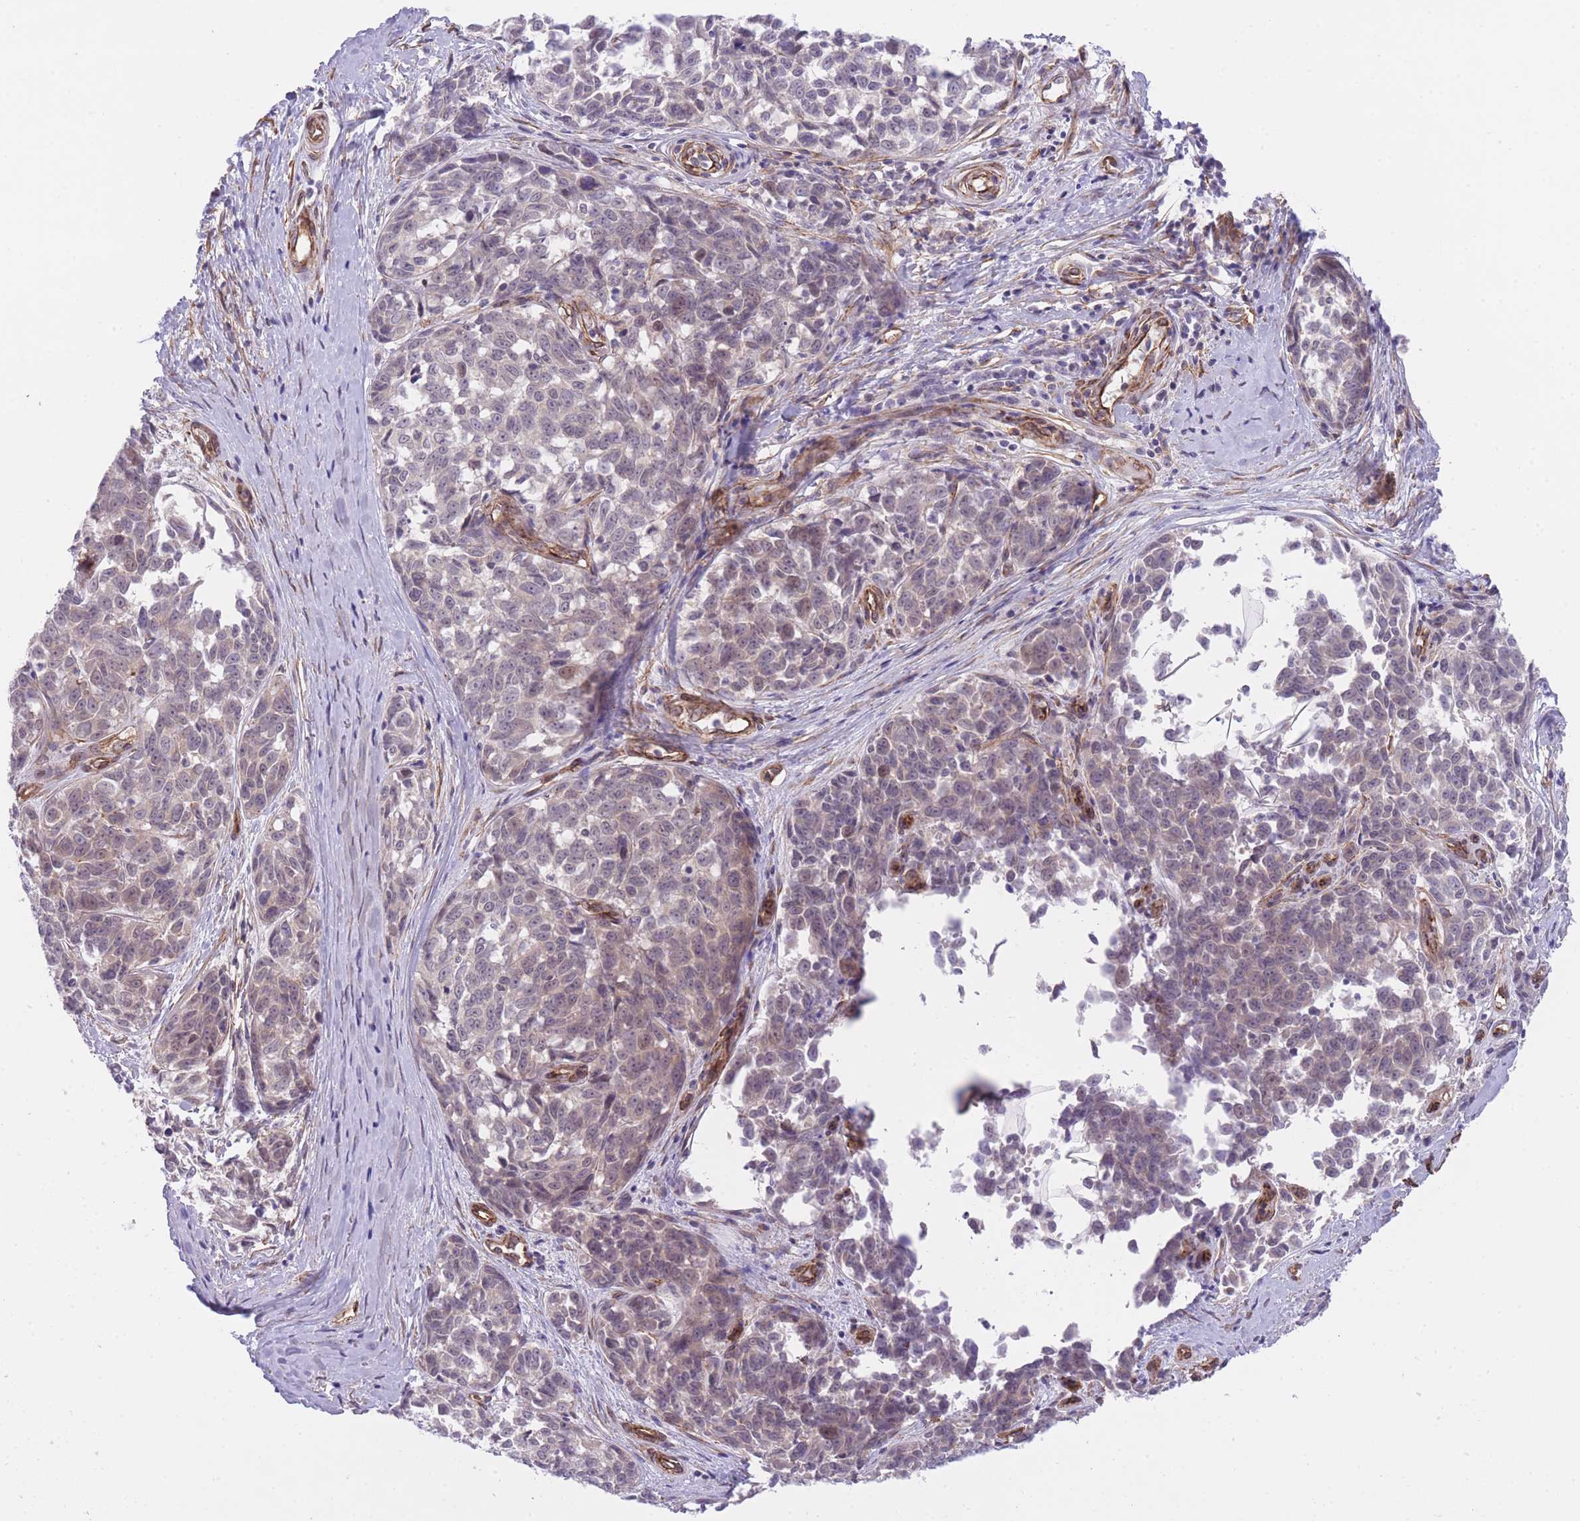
{"staining": {"intensity": "weak", "quantity": "25%-75%", "location": "cytoplasmic/membranous,nuclear"}, "tissue": "melanoma", "cell_type": "Tumor cells", "image_type": "cancer", "snomed": [{"axis": "morphology", "description": "Normal tissue, NOS"}, {"axis": "morphology", "description": "Malignant melanoma, NOS"}, {"axis": "topography", "description": "Skin"}], "caption": "Immunohistochemistry histopathology image of human malignant melanoma stained for a protein (brown), which exhibits low levels of weak cytoplasmic/membranous and nuclear expression in approximately 25%-75% of tumor cells.", "gene": "QTRT1", "patient": {"sex": "female", "age": 64}}